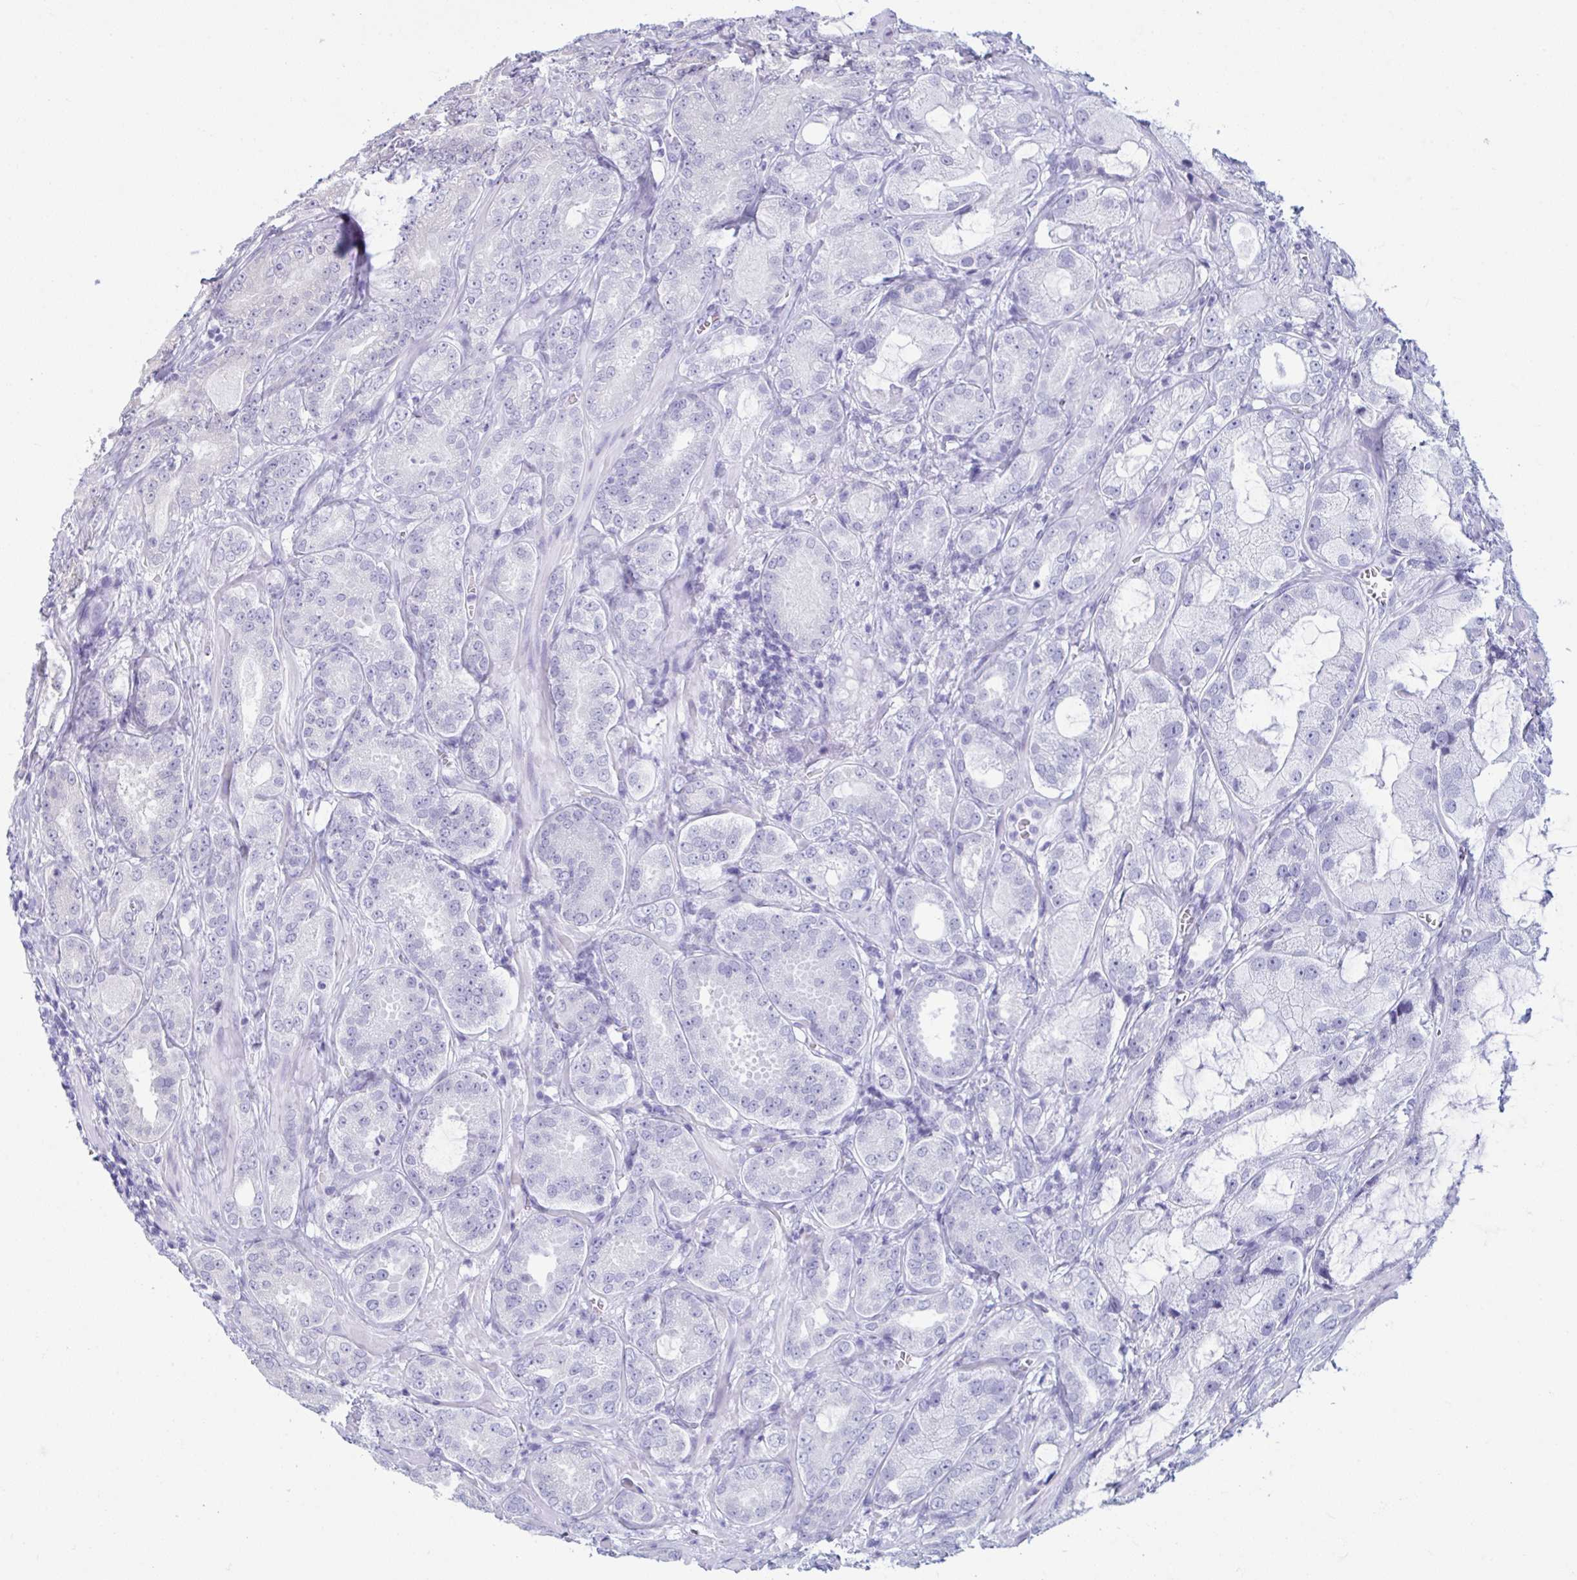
{"staining": {"intensity": "negative", "quantity": "none", "location": "none"}, "tissue": "prostate cancer", "cell_type": "Tumor cells", "image_type": "cancer", "snomed": [{"axis": "morphology", "description": "Adenocarcinoma, High grade"}, {"axis": "topography", "description": "Prostate"}], "caption": "IHC of high-grade adenocarcinoma (prostate) reveals no expression in tumor cells. The staining is performed using DAB brown chromogen with nuclei counter-stained in using hematoxylin.", "gene": "TBC1D4", "patient": {"sex": "male", "age": 64}}